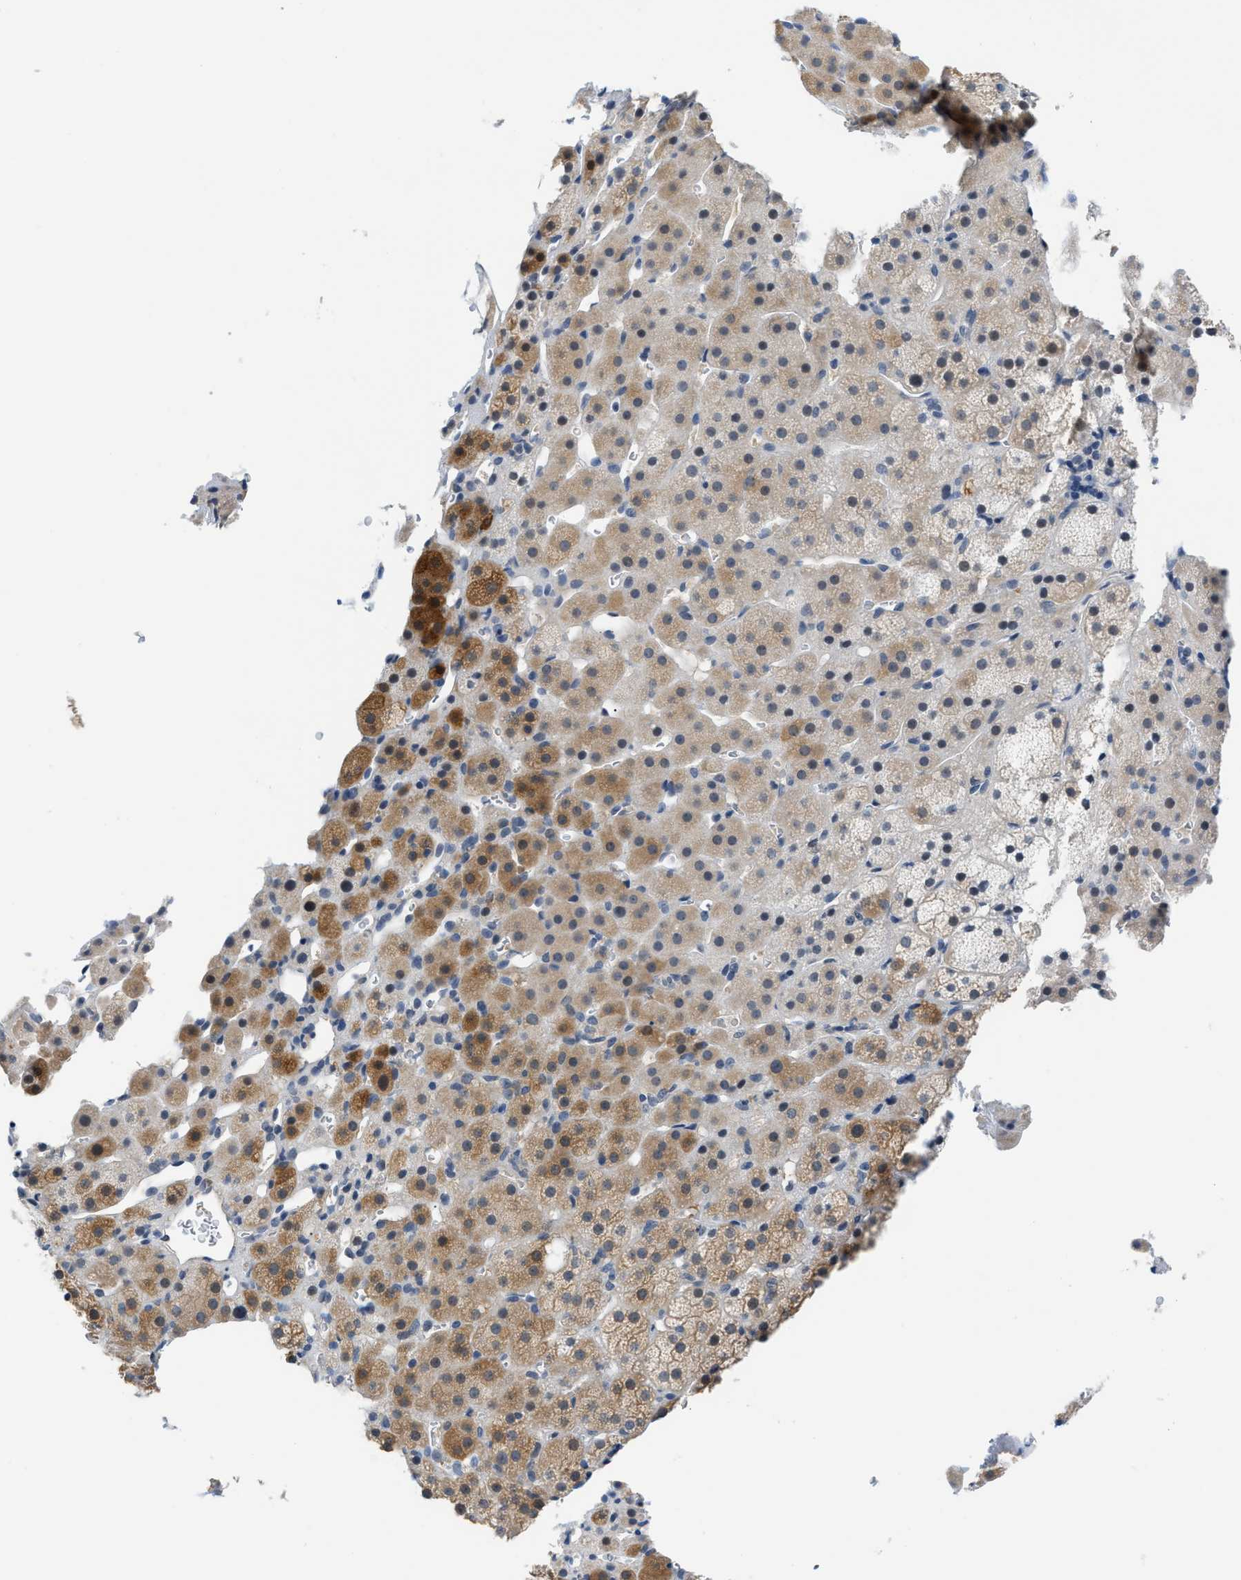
{"staining": {"intensity": "moderate", "quantity": ">75%", "location": "cytoplasmic/membranous"}, "tissue": "adrenal gland", "cell_type": "Glandular cells", "image_type": "normal", "snomed": [{"axis": "morphology", "description": "Normal tissue, NOS"}, {"axis": "topography", "description": "Adrenal gland"}], "caption": "Immunohistochemical staining of normal human adrenal gland reveals moderate cytoplasmic/membranous protein positivity in approximately >75% of glandular cells. Using DAB (3,3'-diaminobenzidine) (brown) and hematoxylin (blue) stains, captured at high magnification using brightfield microscopy.", "gene": "PSAT1", "patient": {"sex": "female", "age": 57}}